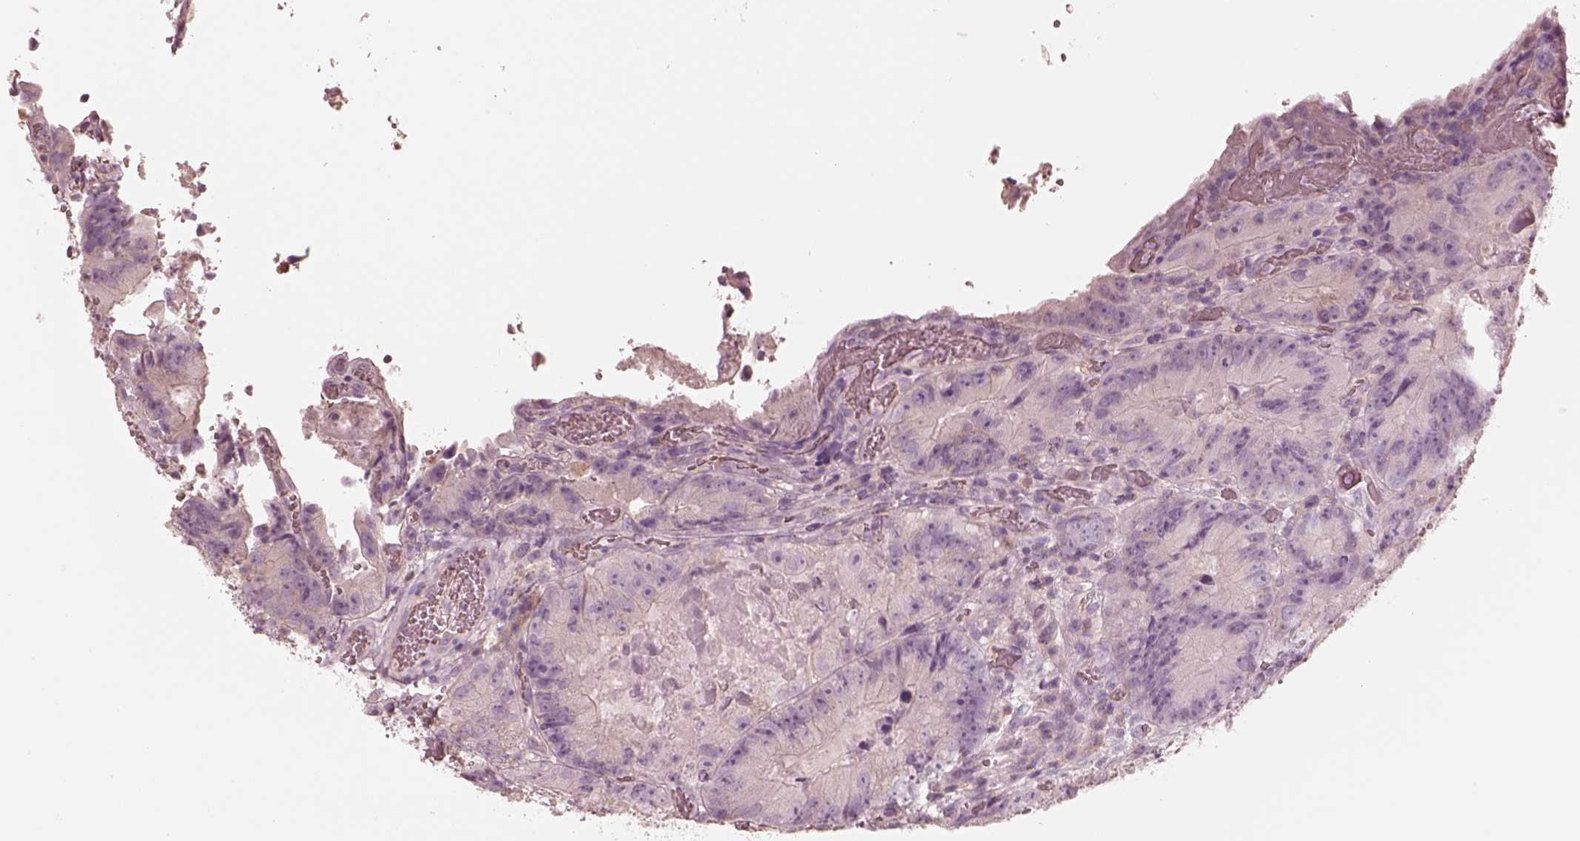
{"staining": {"intensity": "negative", "quantity": "none", "location": "none"}, "tissue": "colorectal cancer", "cell_type": "Tumor cells", "image_type": "cancer", "snomed": [{"axis": "morphology", "description": "Adenocarcinoma, NOS"}, {"axis": "topography", "description": "Colon"}], "caption": "There is no significant positivity in tumor cells of adenocarcinoma (colorectal).", "gene": "GPRIN1", "patient": {"sex": "female", "age": 86}}